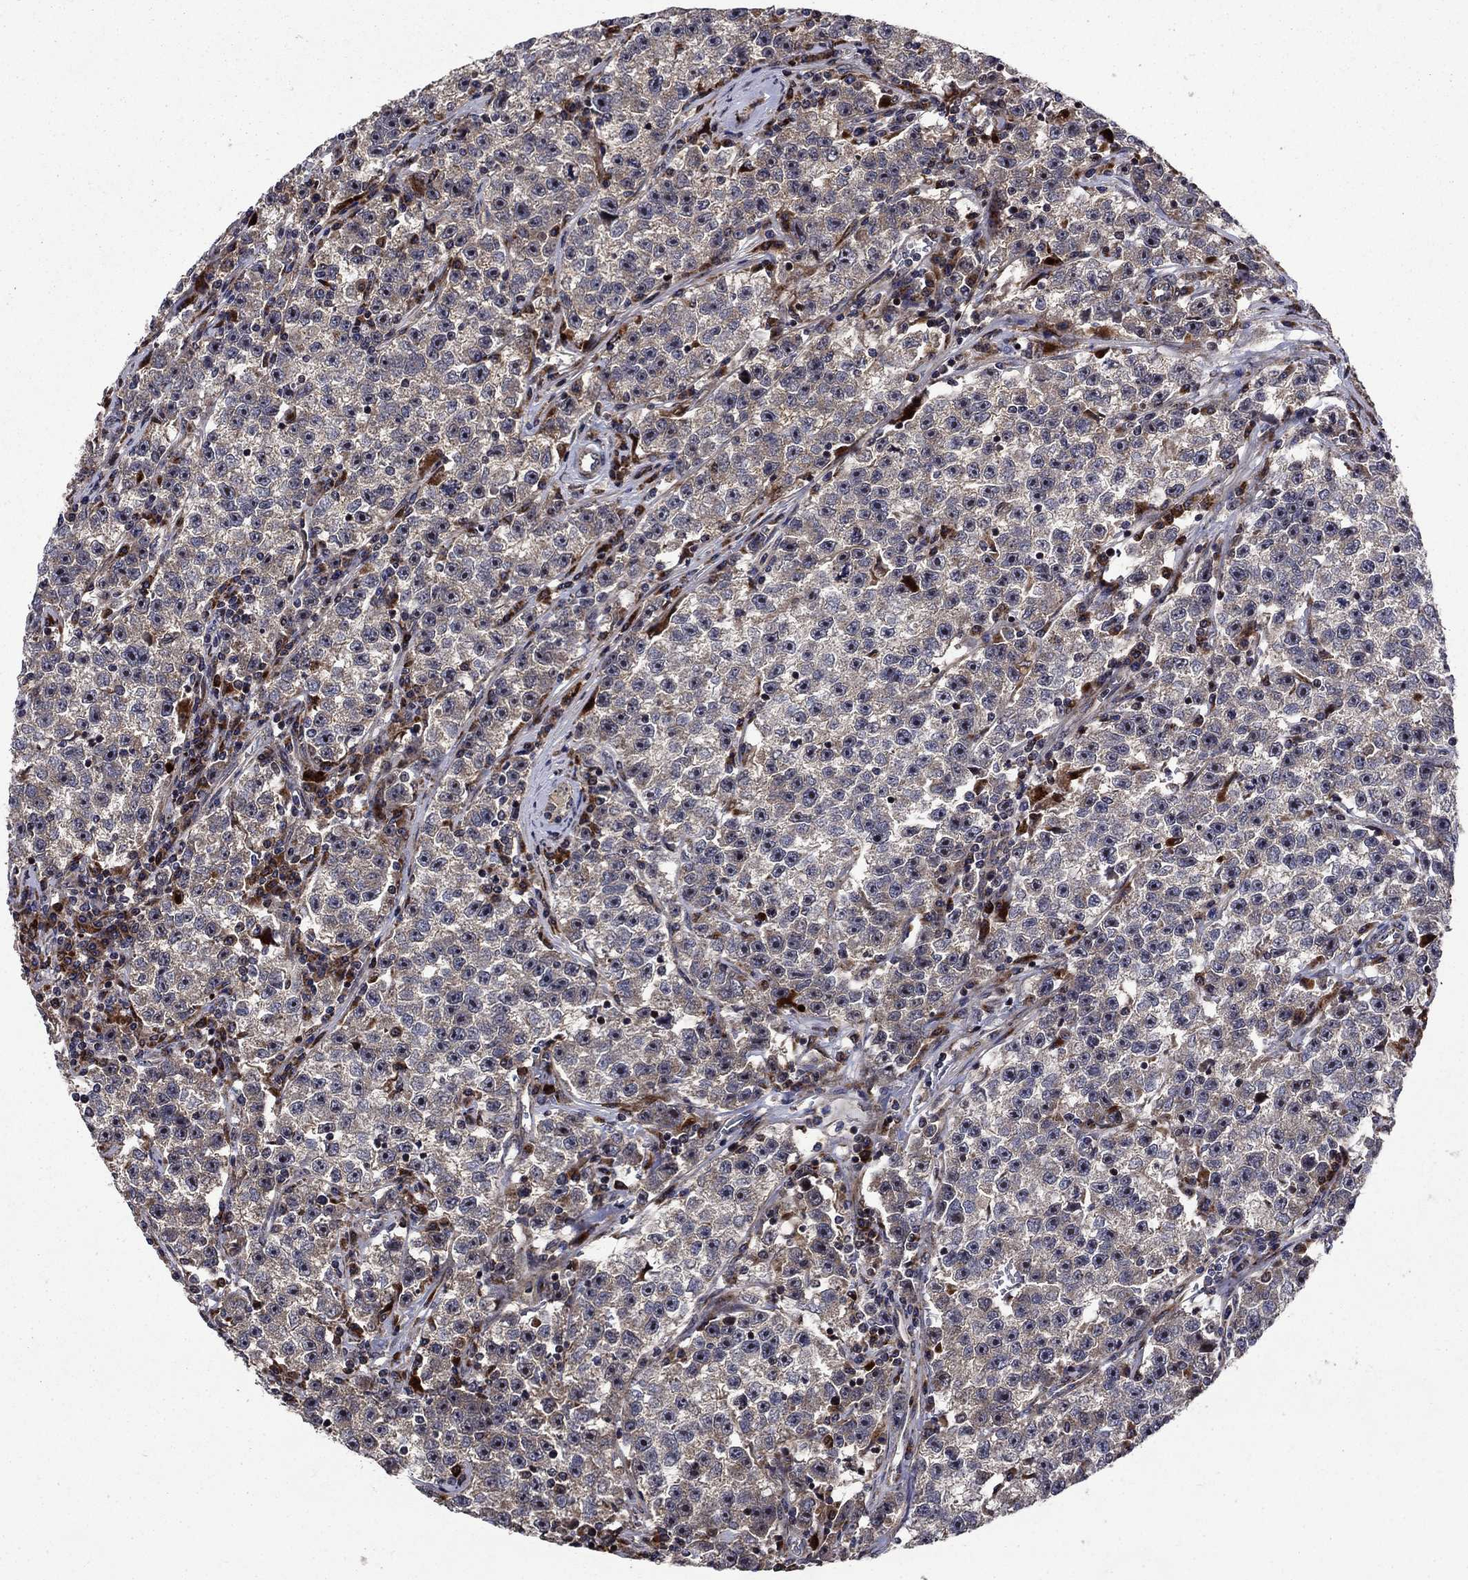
{"staining": {"intensity": "weak", "quantity": ">75%", "location": "cytoplasmic/membranous"}, "tissue": "testis cancer", "cell_type": "Tumor cells", "image_type": "cancer", "snomed": [{"axis": "morphology", "description": "Seminoma, NOS"}, {"axis": "topography", "description": "Testis"}], "caption": "Tumor cells reveal low levels of weak cytoplasmic/membranous staining in approximately >75% of cells in testis cancer. (IHC, brightfield microscopy, high magnification).", "gene": "AGTPBP1", "patient": {"sex": "male", "age": 22}}